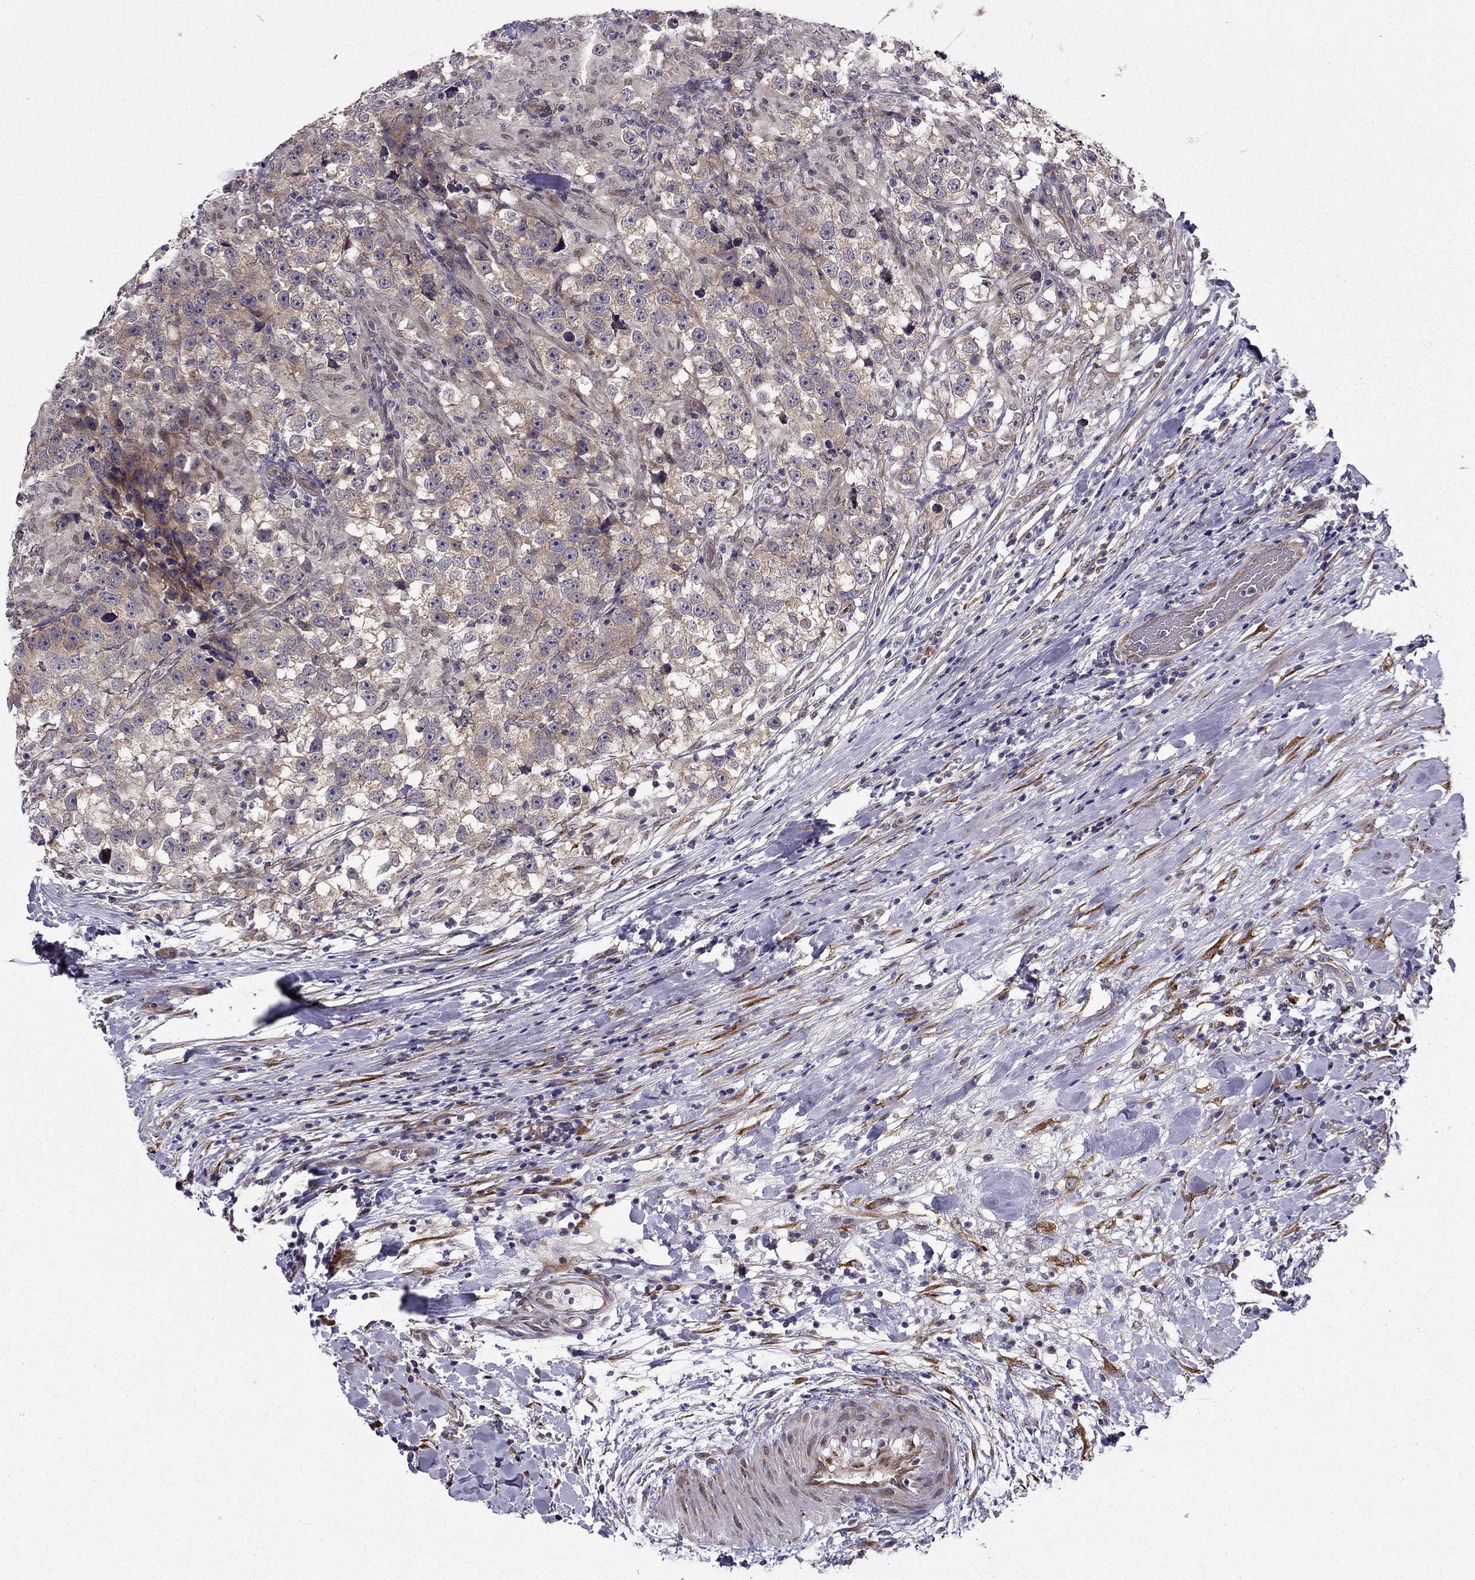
{"staining": {"intensity": "weak", "quantity": ">75%", "location": "cytoplasmic/membranous"}, "tissue": "testis cancer", "cell_type": "Tumor cells", "image_type": "cancer", "snomed": [{"axis": "morphology", "description": "Seminoma, NOS"}, {"axis": "topography", "description": "Testis"}], "caption": "A brown stain highlights weak cytoplasmic/membranous staining of a protein in testis seminoma tumor cells.", "gene": "ARHGEF28", "patient": {"sex": "male", "age": 46}}